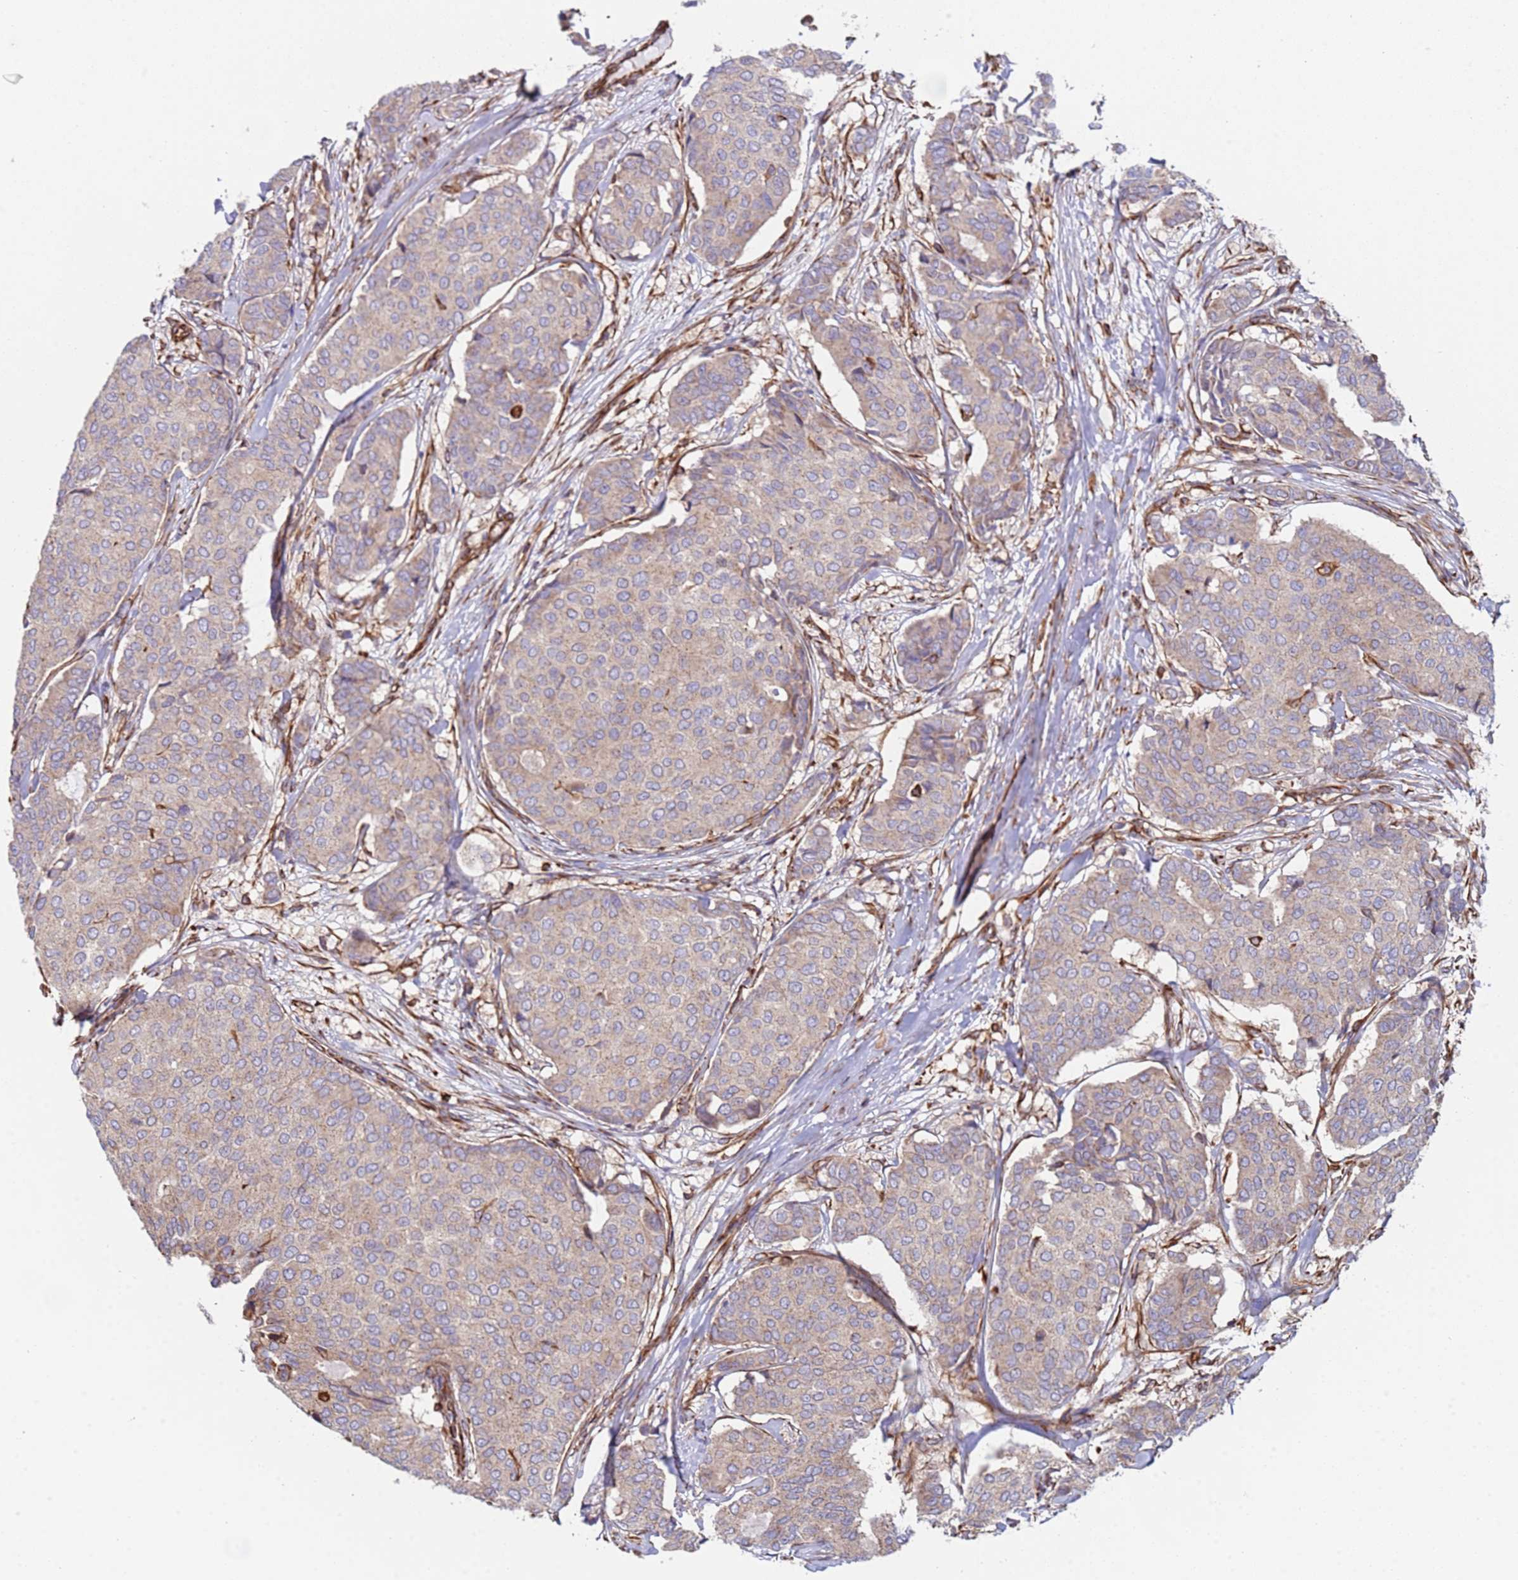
{"staining": {"intensity": "weak", "quantity": "<25%", "location": "cytoplasmic/membranous"}, "tissue": "breast cancer", "cell_type": "Tumor cells", "image_type": "cancer", "snomed": [{"axis": "morphology", "description": "Duct carcinoma"}, {"axis": "topography", "description": "Breast"}], "caption": "Immunohistochemistry (IHC) micrograph of neoplastic tissue: breast cancer stained with DAB exhibits no significant protein expression in tumor cells.", "gene": "NUDT12", "patient": {"sex": "female", "age": 75}}